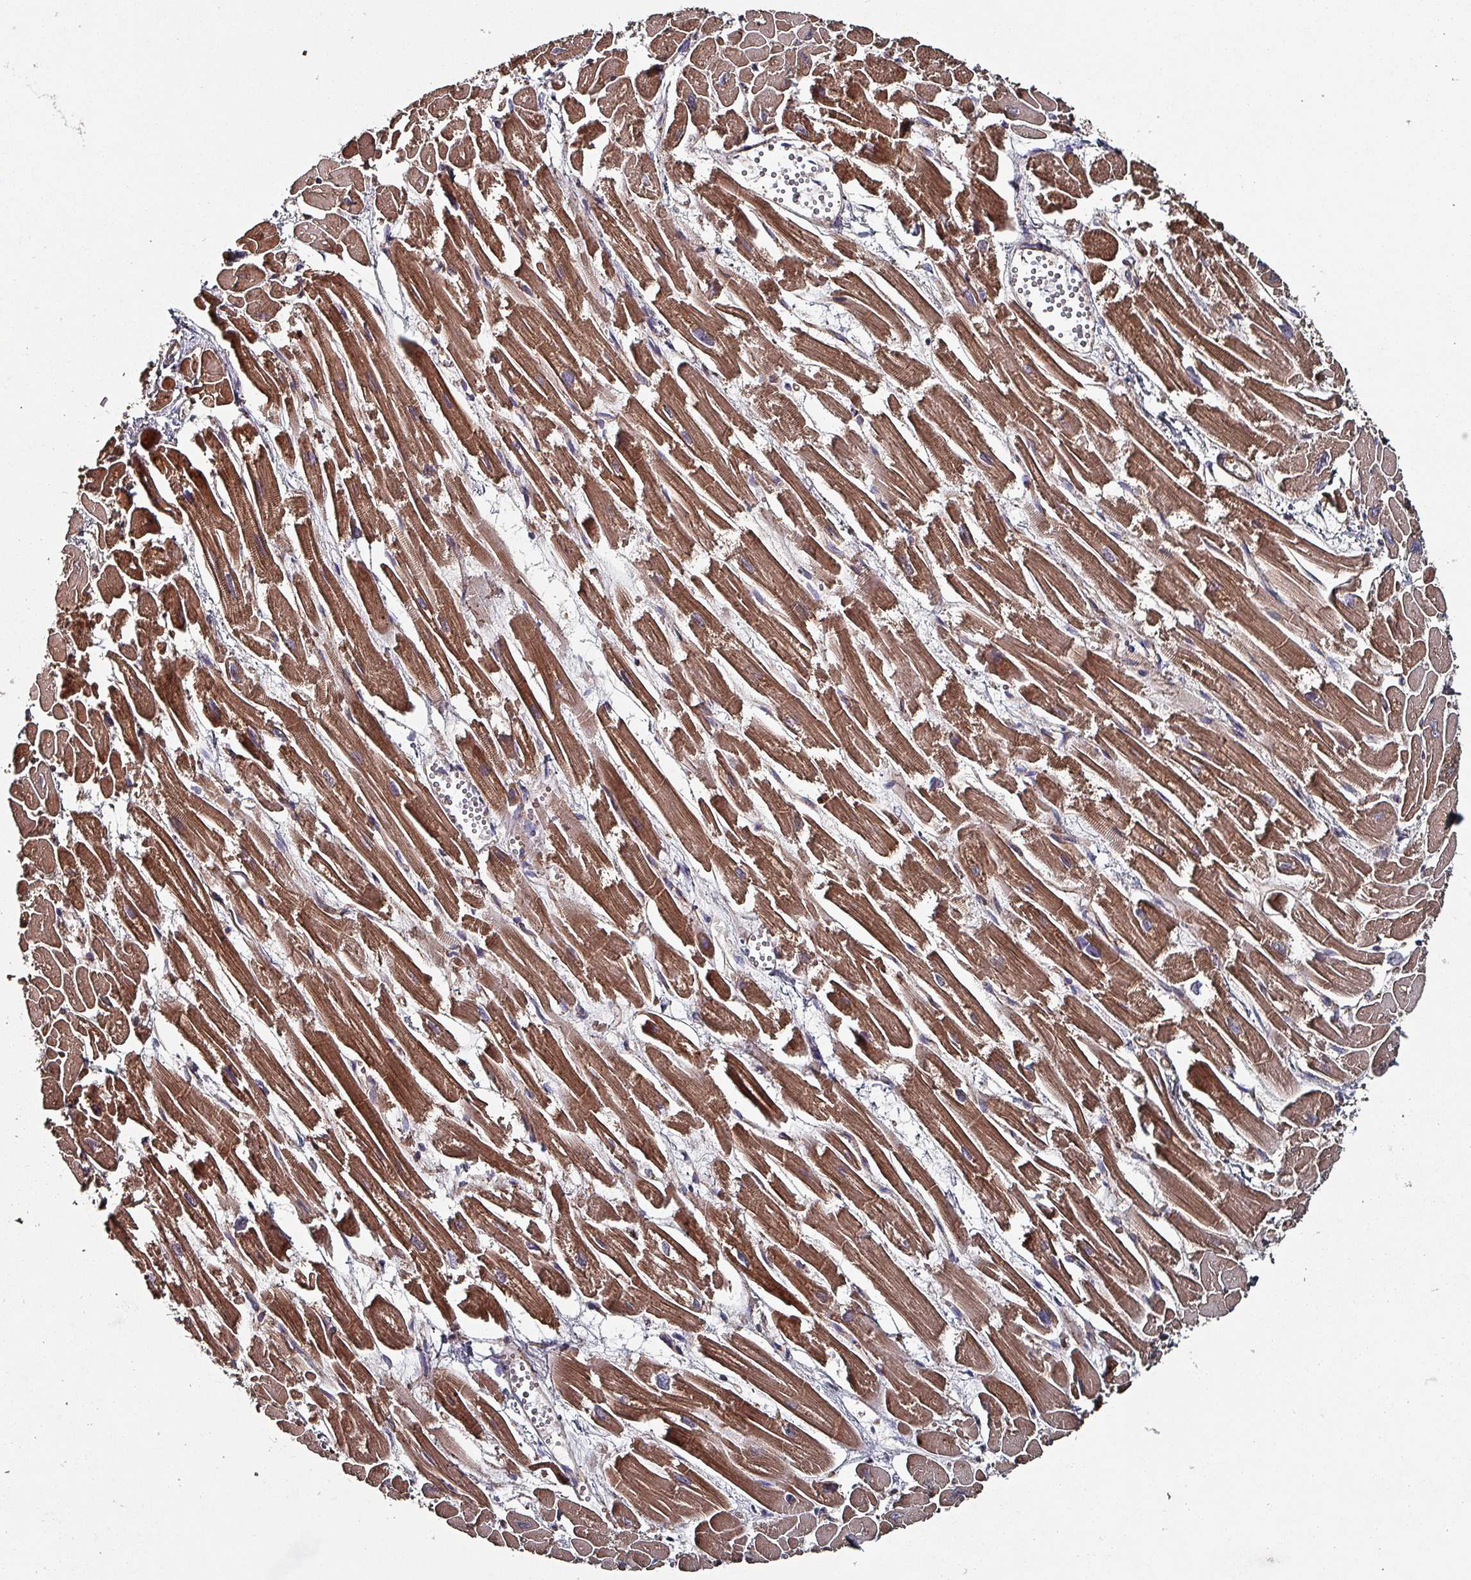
{"staining": {"intensity": "strong", "quantity": ">75%", "location": "cytoplasmic/membranous"}, "tissue": "heart muscle", "cell_type": "Cardiomyocytes", "image_type": "normal", "snomed": [{"axis": "morphology", "description": "Normal tissue, NOS"}, {"axis": "topography", "description": "Heart"}], "caption": "This is an image of immunohistochemistry staining of unremarkable heart muscle, which shows strong positivity in the cytoplasmic/membranous of cardiomyocytes.", "gene": "ANO10", "patient": {"sex": "male", "age": 54}}